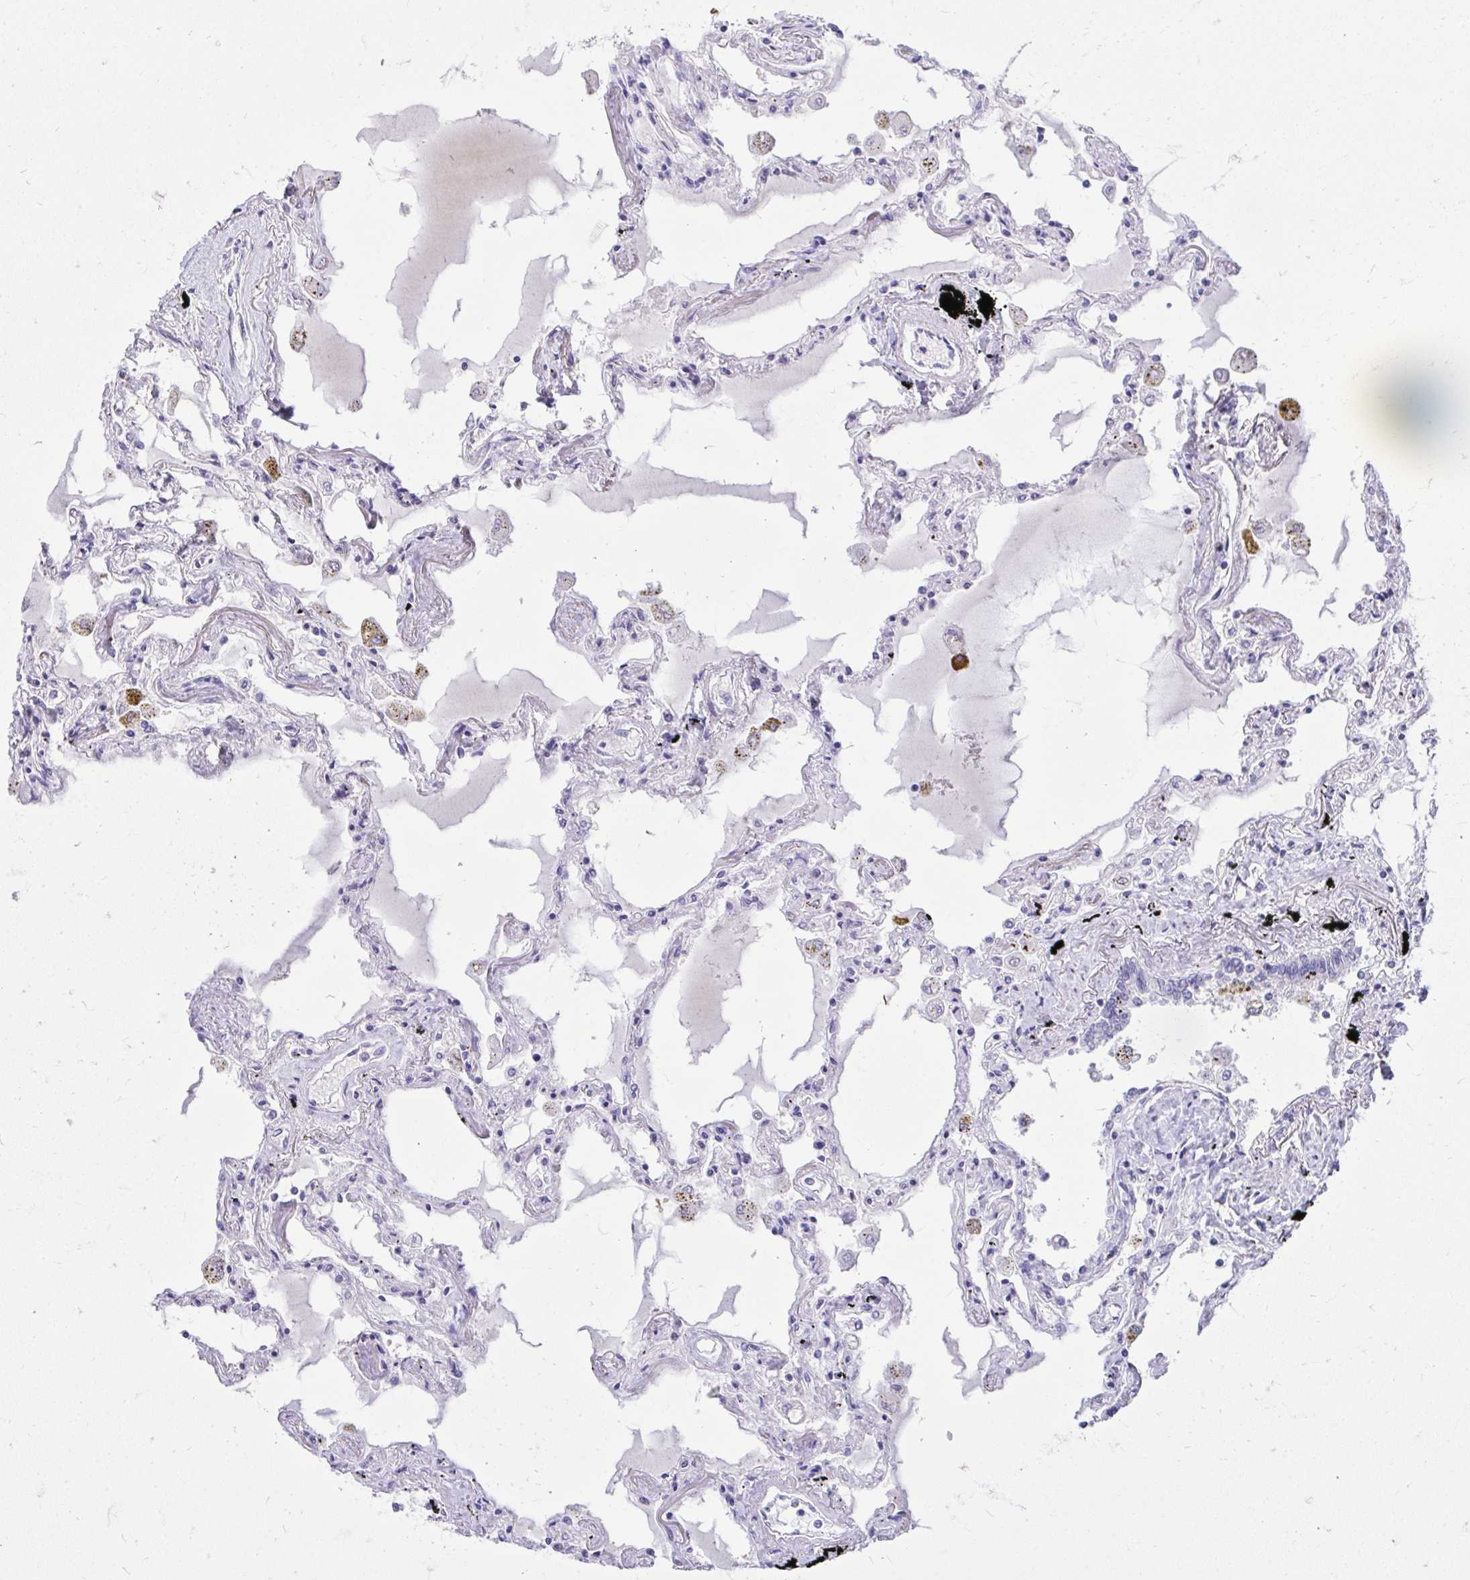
{"staining": {"intensity": "negative", "quantity": "none", "location": "none"}, "tissue": "lung", "cell_type": "Alveolar cells", "image_type": "normal", "snomed": [{"axis": "morphology", "description": "Normal tissue, NOS"}, {"axis": "morphology", "description": "Adenocarcinoma, NOS"}, {"axis": "topography", "description": "Cartilage tissue"}, {"axis": "topography", "description": "Lung"}], "caption": "DAB immunohistochemical staining of unremarkable lung displays no significant positivity in alveolar cells.", "gene": "ANKDD1B", "patient": {"sex": "female", "age": 67}}